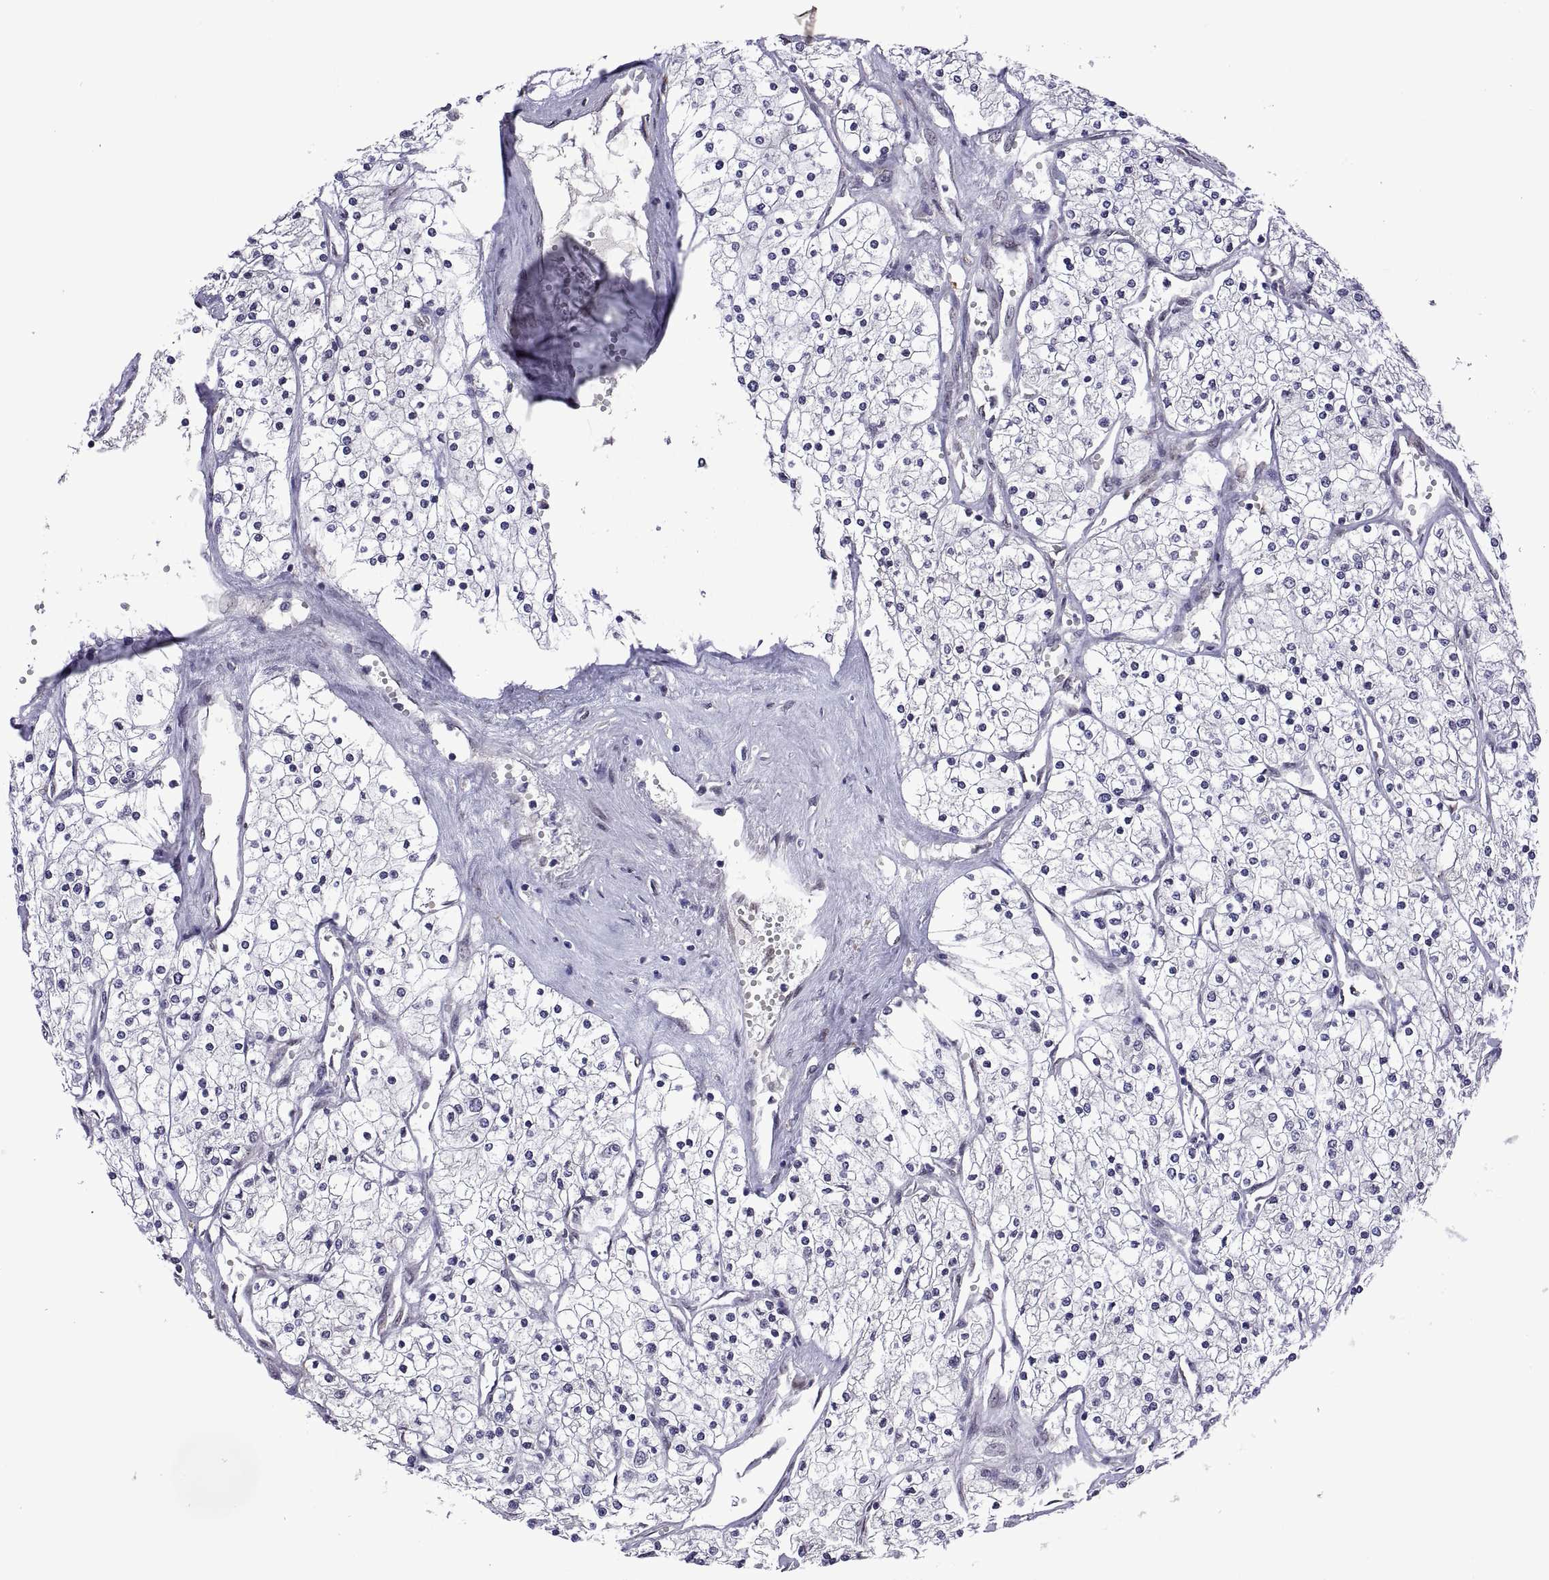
{"staining": {"intensity": "negative", "quantity": "none", "location": "none"}, "tissue": "renal cancer", "cell_type": "Tumor cells", "image_type": "cancer", "snomed": [{"axis": "morphology", "description": "Adenocarcinoma, NOS"}, {"axis": "topography", "description": "Kidney"}], "caption": "This is an IHC image of human renal cancer. There is no expression in tumor cells.", "gene": "NR4A1", "patient": {"sex": "male", "age": 80}}